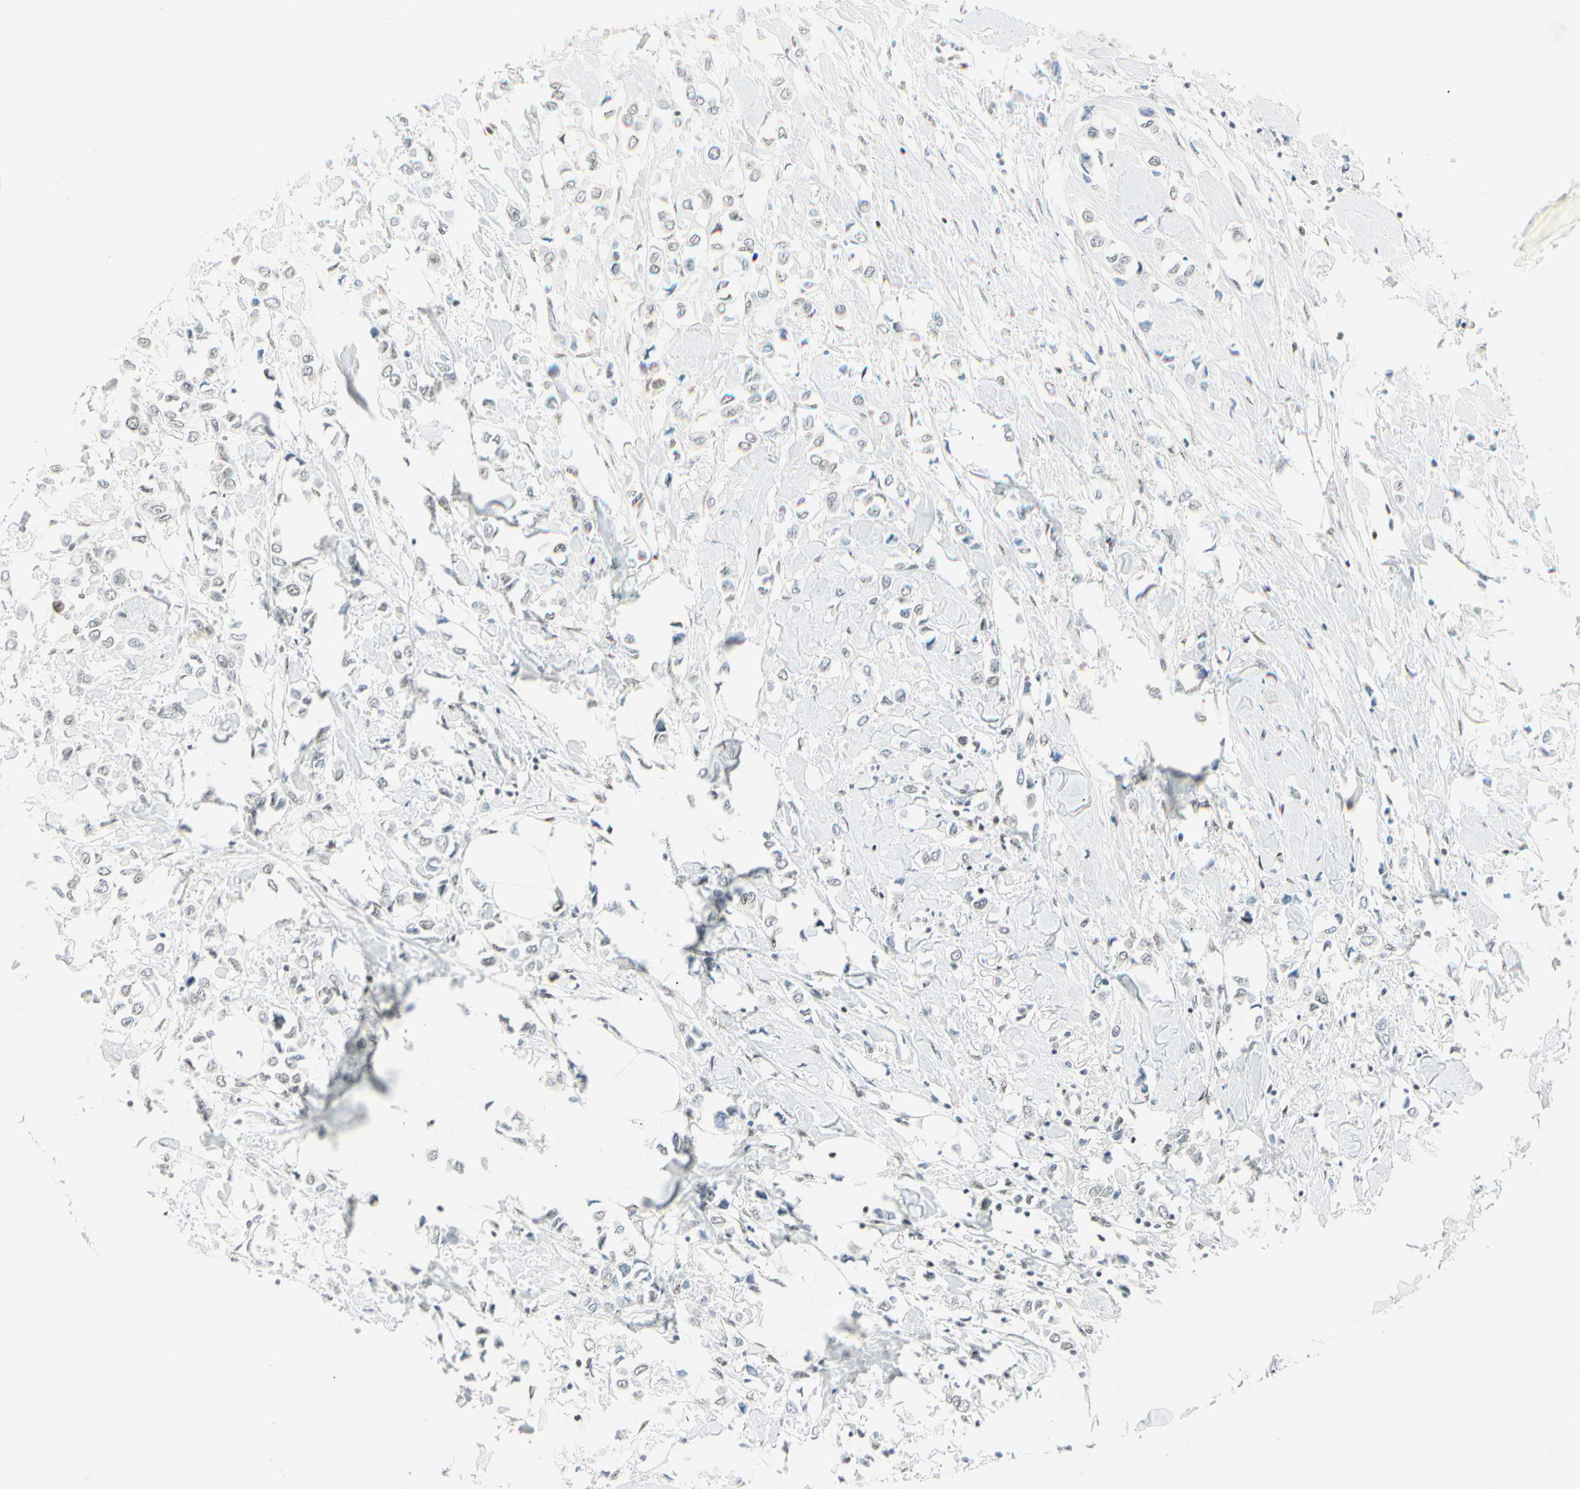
{"staining": {"intensity": "negative", "quantity": "none", "location": "none"}, "tissue": "breast cancer", "cell_type": "Tumor cells", "image_type": "cancer", "snomed": [{"axis": "morphology", "description": "Lobular carcinoma"}, {"axis": "topography", "description": "Breast"}], "caption": "IHC image of human lobular carcinoma (breast) stained for a protein (brown), which demonstrates no staining in tumor cells.", "gene": "PKNOX1", "patient": {"sex": "female", "age": 51}}